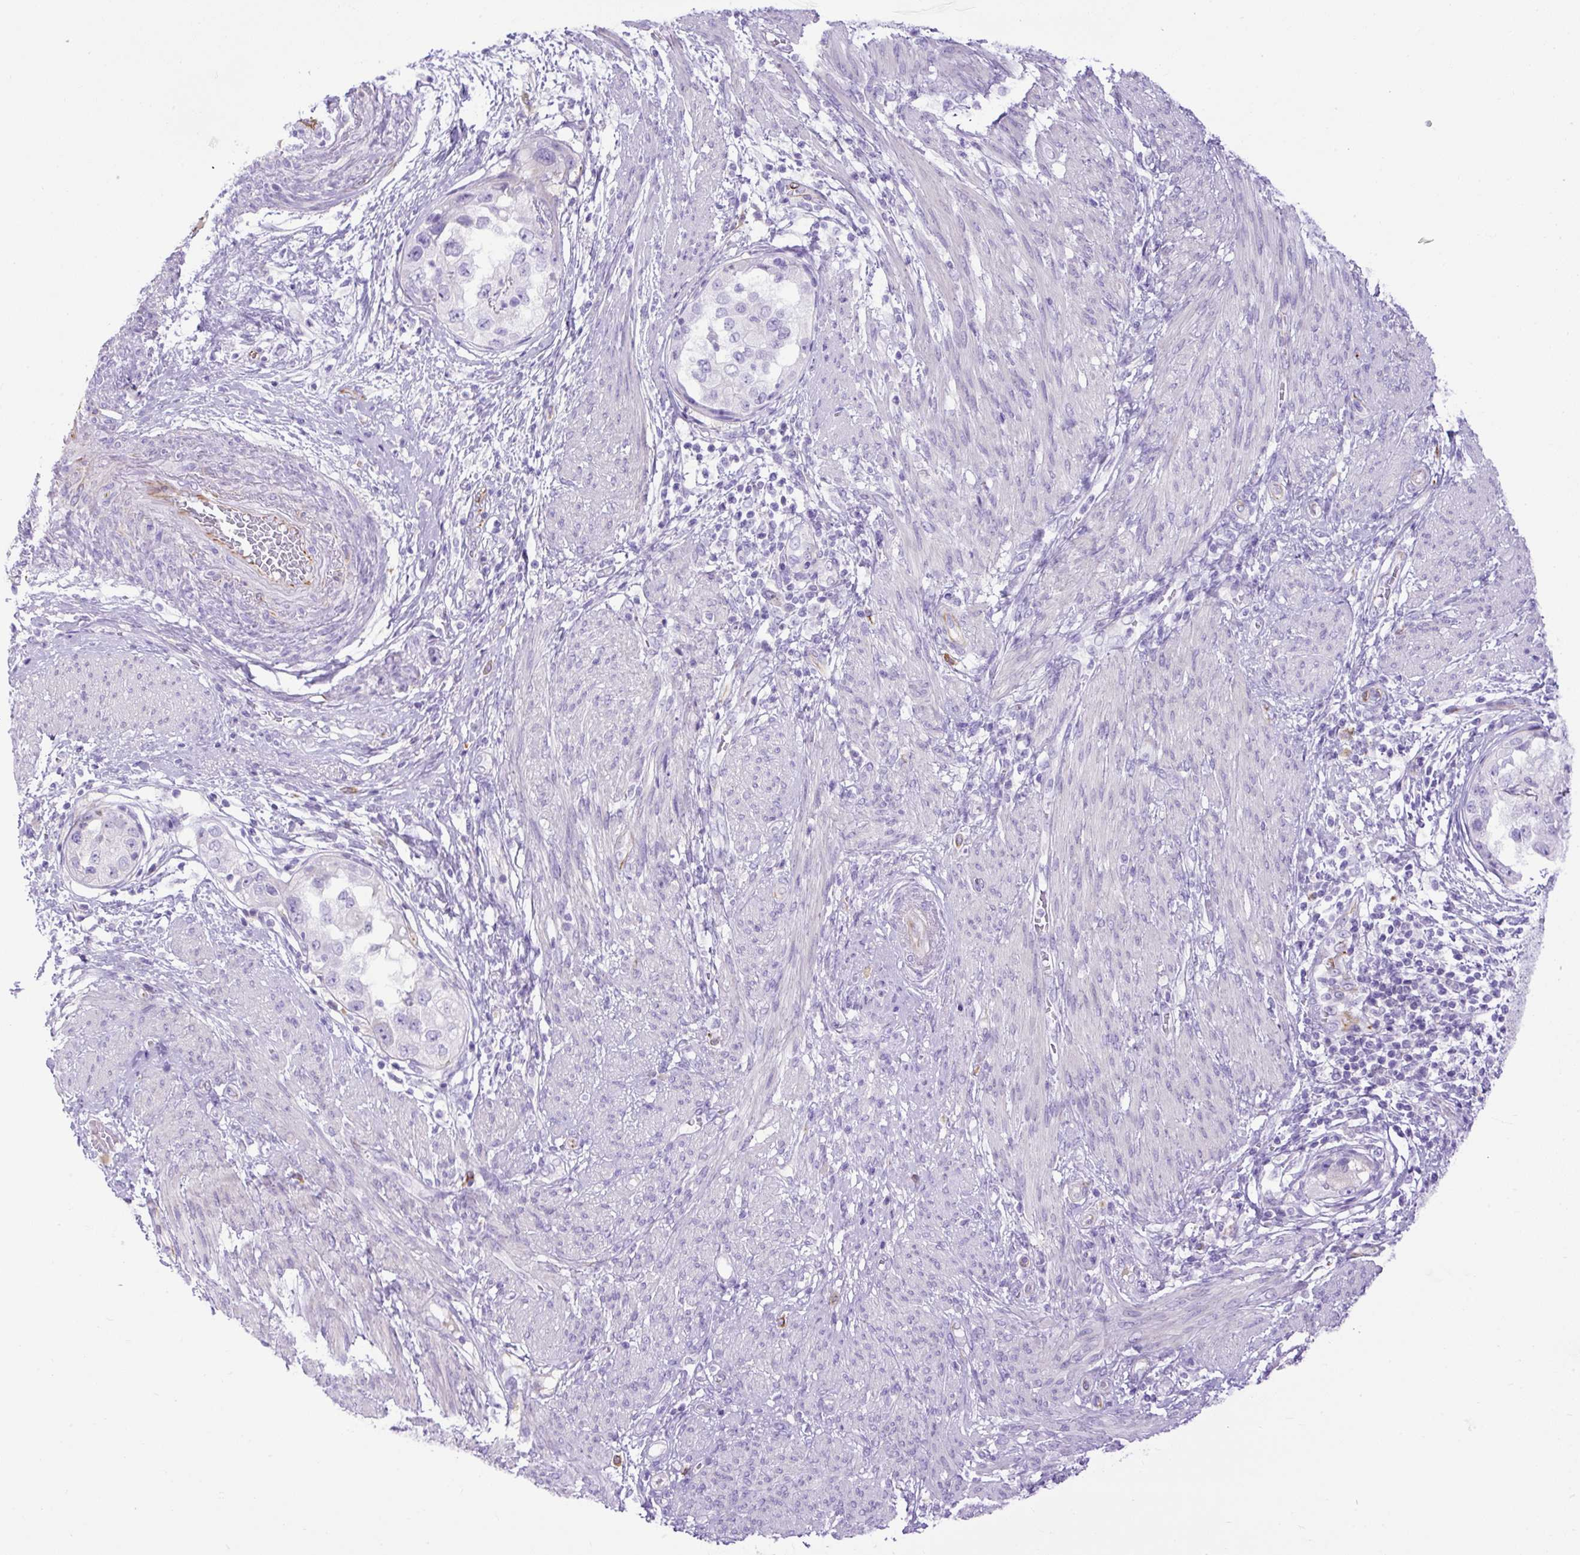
{"staining": {"intensity": "negative", "quantity": "none", "location": "none"}, "tissue": "endometrial cancer", "cell_type": "Tumor cells", "image_type": "cancer", "snomed": [{"axis": "morphology", "description": "Adenocarcinoma, NOS"}, {"axis": "topography", "description": "Endometrium"}], "caption": "This micrograph is of adenocarcinoma (endometrial) stained with immunohistochemistry to label a protein in brown with the nuclei are counter-stained blue. There is no positivity in tumor cells.", "gene": "SPTBN5", "patient": {"sex": "female", "age": 85}}